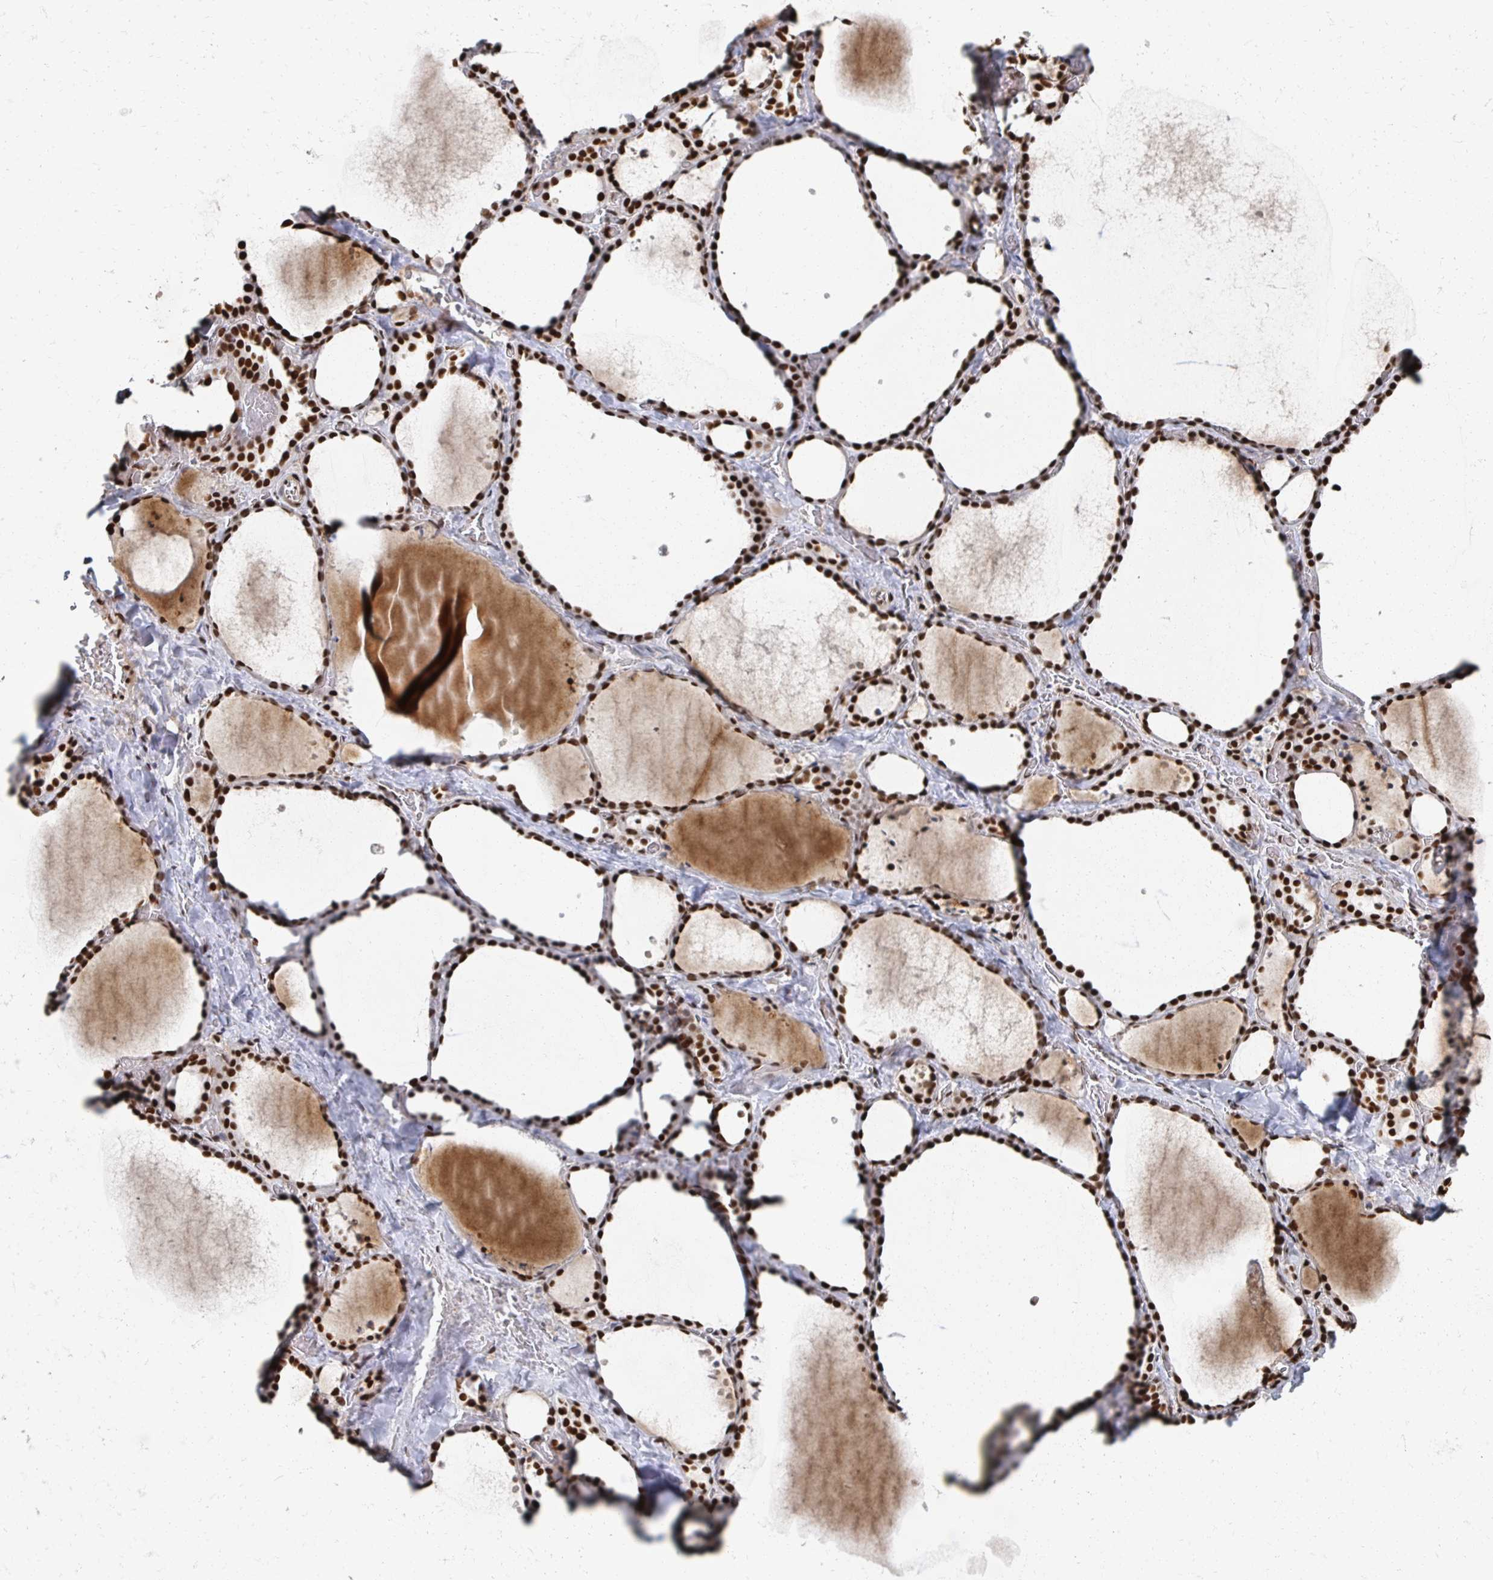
{"staining": {"intensity": "strong", "quantity": ">75%", "location": "nuclear"}, "tissue": "thyroid gland", "cell_type": "Glandular cells", "image_type": "normal", "snomed": [{"axis": "morphology", "description": "Normal tissue, NOS"}, {"axis": "topography", "description": "Thyroid gland"}], "caption": "Protein analysis of normal thyroid gland displays strong nuclear expression in approximately >75% of glandular cells.", "gene": "RBBP4", "patient": {"sex": "female", "age": 36}}